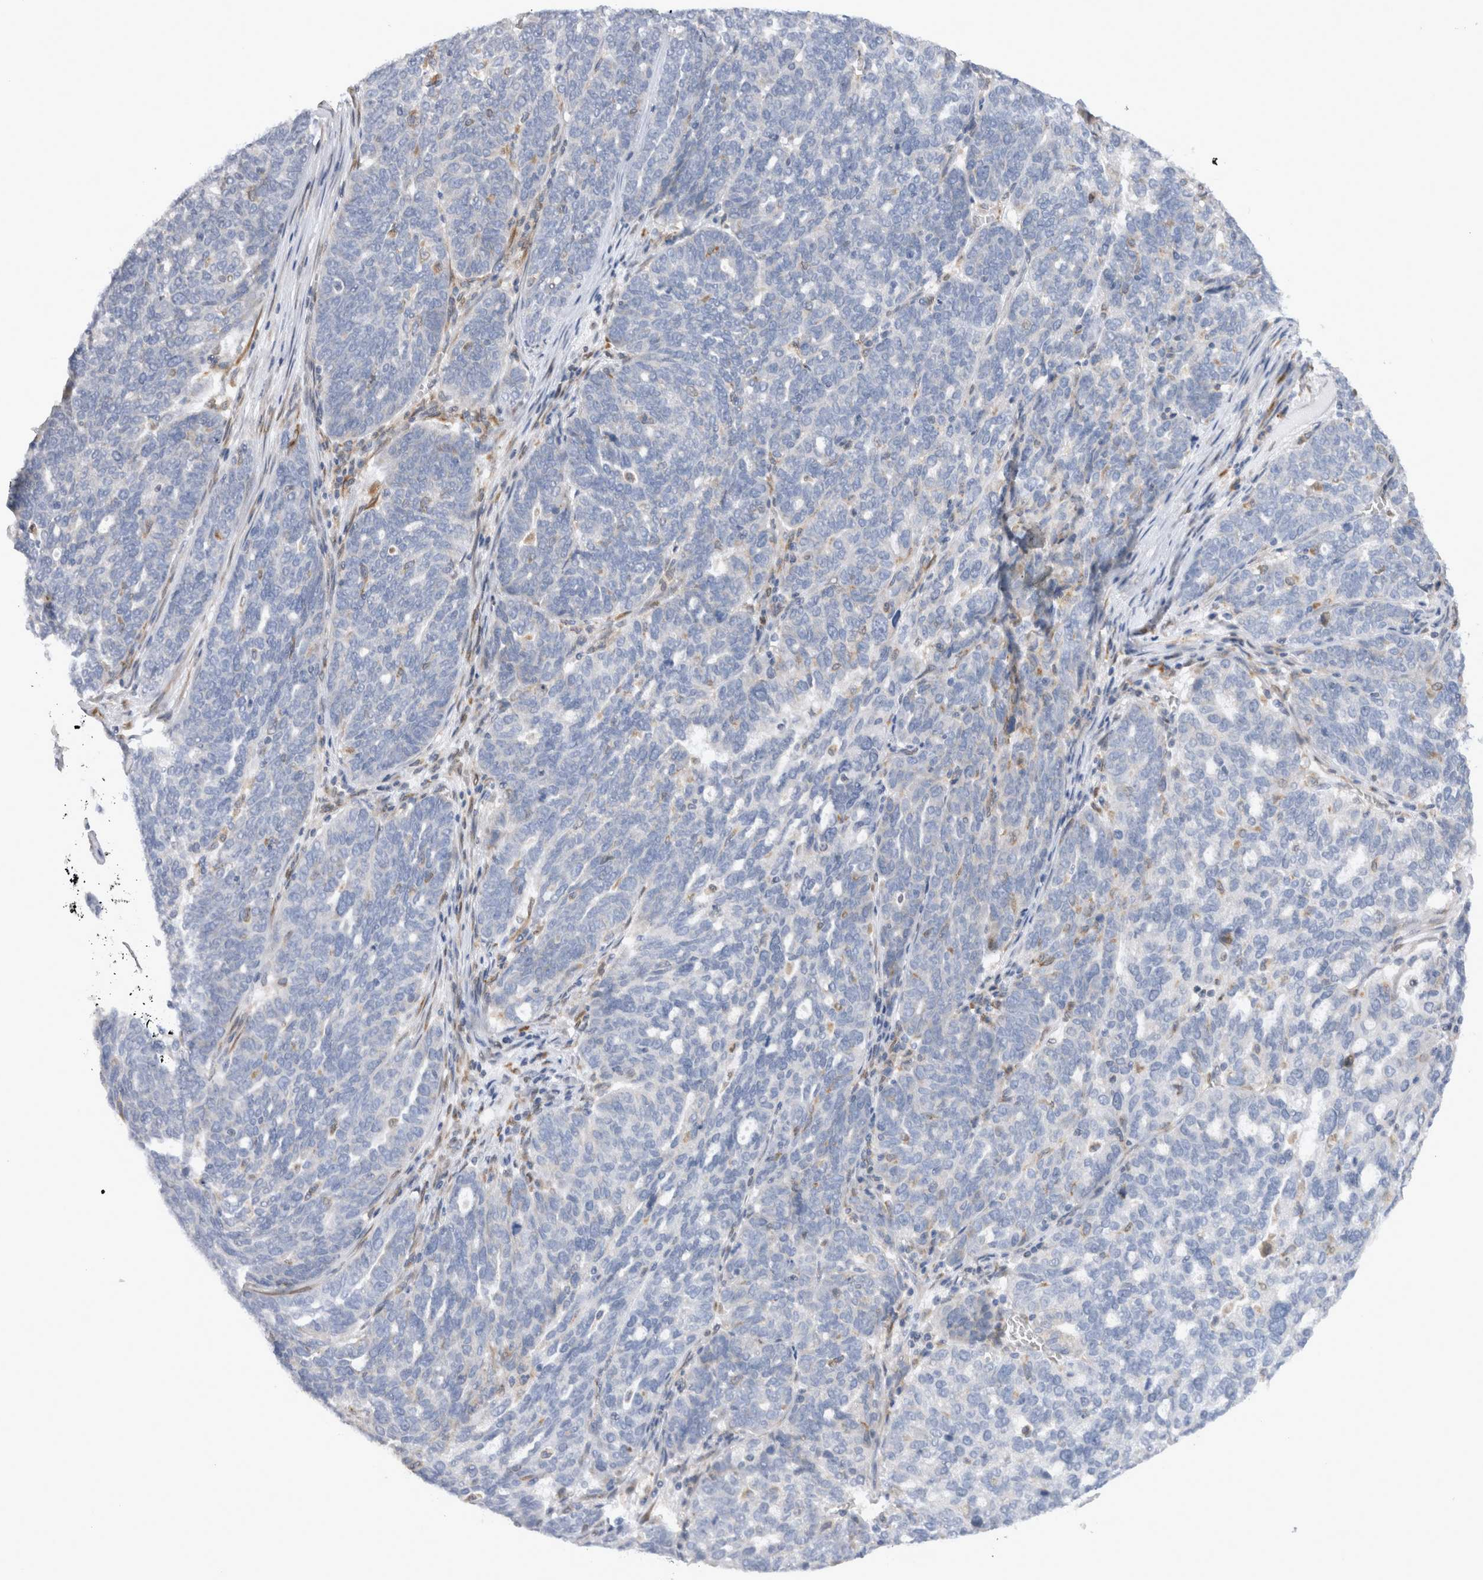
{"staining": {"intensity": "negative", "quantity": "none", "location": "none"}, "tissue": "ovarian cancer", "cell_type": "Tumor cells", "image_type": "cancer", "snomed": [{"axis": "morphology", "description": "Cystadenocarcinoma, serous, NOS"}, {"axis": "topography", "description": "Ovary"}], "caption": "This photomicrograph is of ovarian serous cystadenocarcinoma stained with immunohistochemistry (IHC) to label a protein in brown with the nuclei are counter-stained blue. There is no staining in tumor cells.", "gene": "VCPIP1", "patient": {"sex": "female", "age": 59}}